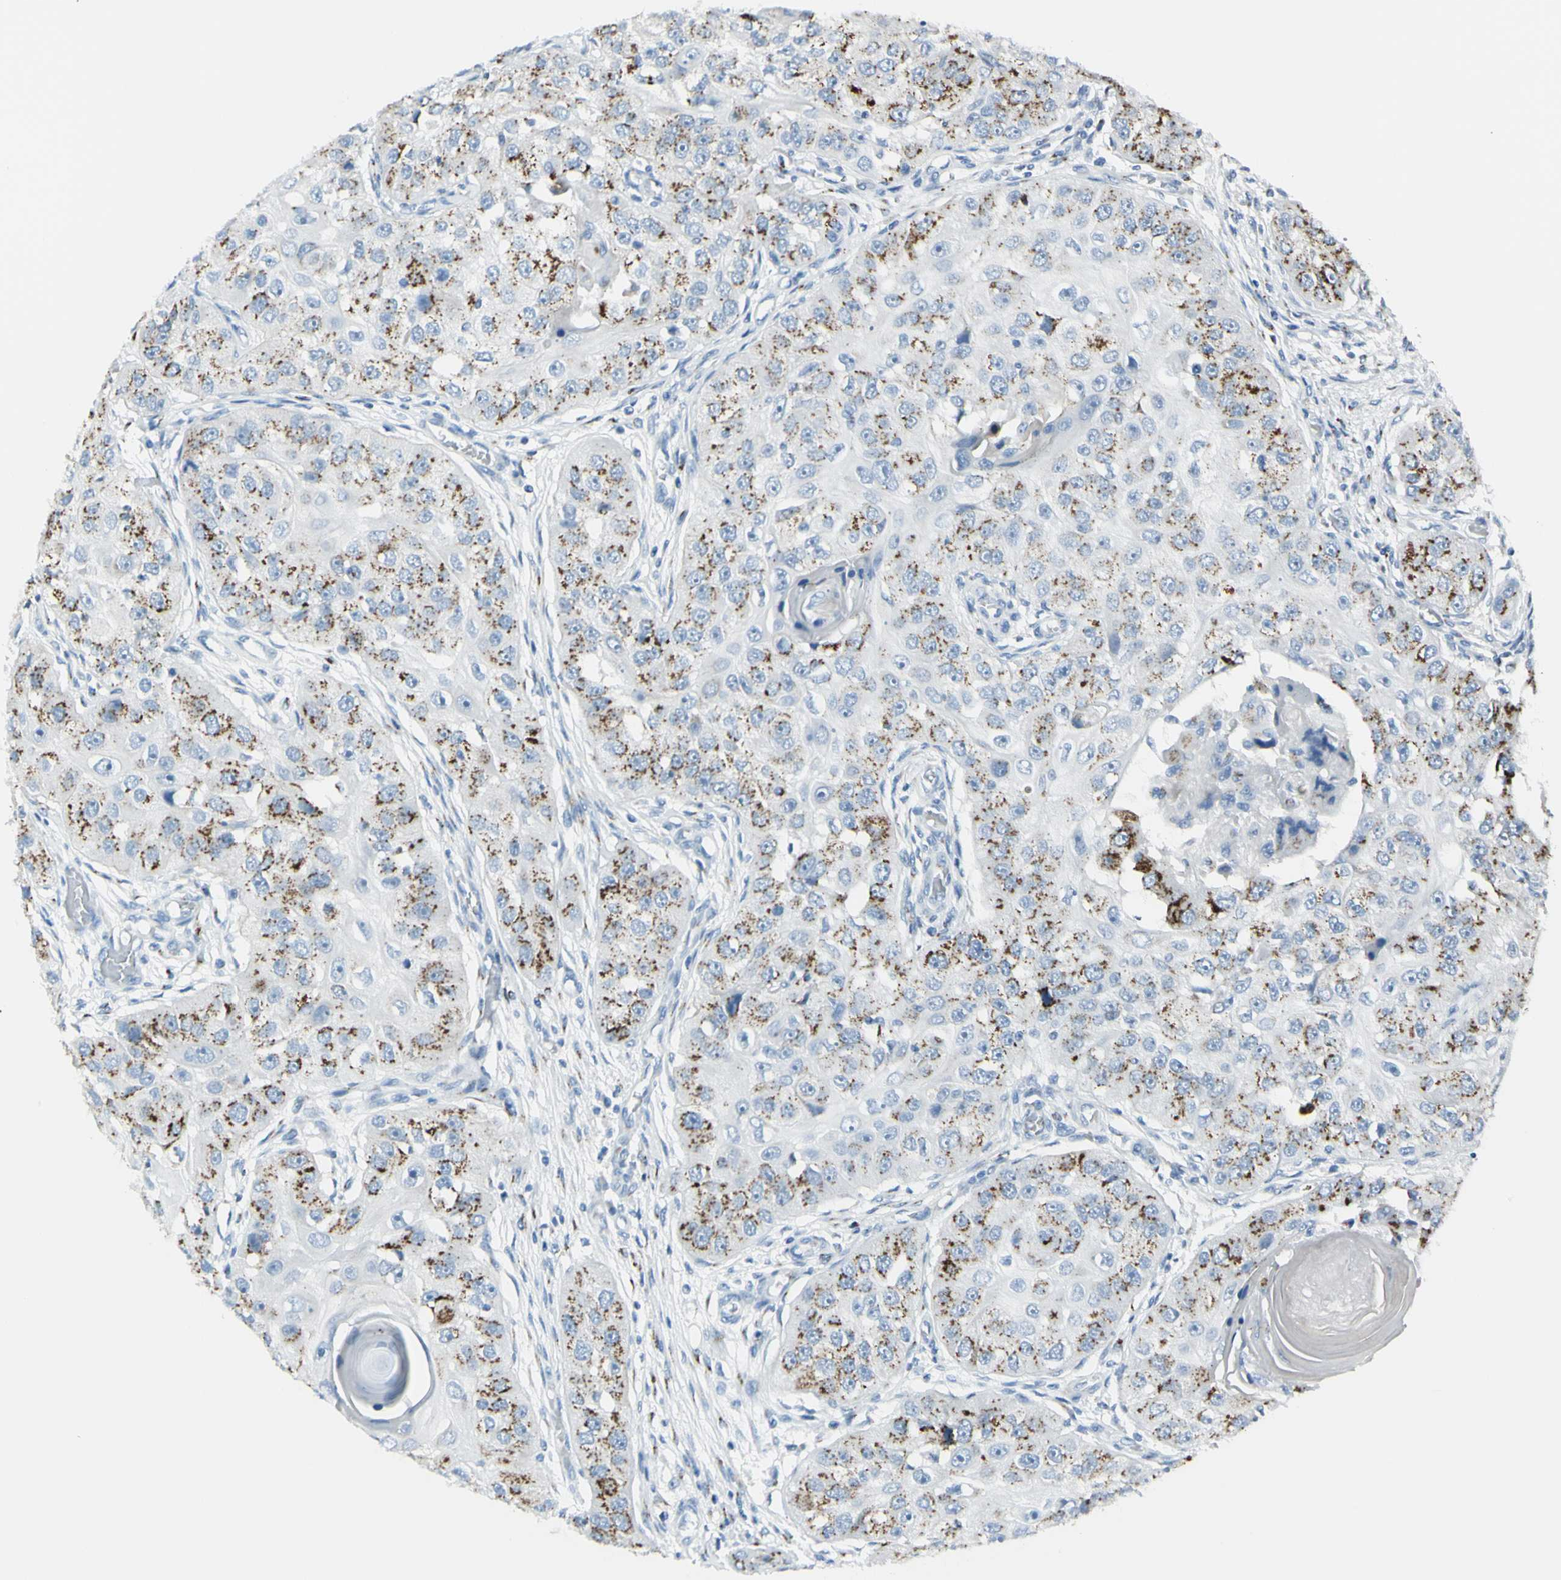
{"staining": {"intensity": "strong", "quantity": ">75%", "location": "cytoplasmic/membranous"}, "tissue": "head and neck cancer", "cell_type": "Tumor cells", "image_type": "cancer", "snomed": [{"axis": "morphology", "description": "Normal tissue, NOS"}, {"axis": "morphology", "description": "Squamous cell carcinoma, NOS"}, {"axis": "topography", "description": "Skeletal muscle"}, {"axis": "topography", "description": "Head-Neck"}], "caption": "The image shows immunohistochemical staining of head and neck squamous cell carcinoma. There is strong cytoplasmic/membranous expression is present in approximately >75% of tumor cells.", "gene": "B4GALT1", "patient": {"sex": "male", "age": 51}}